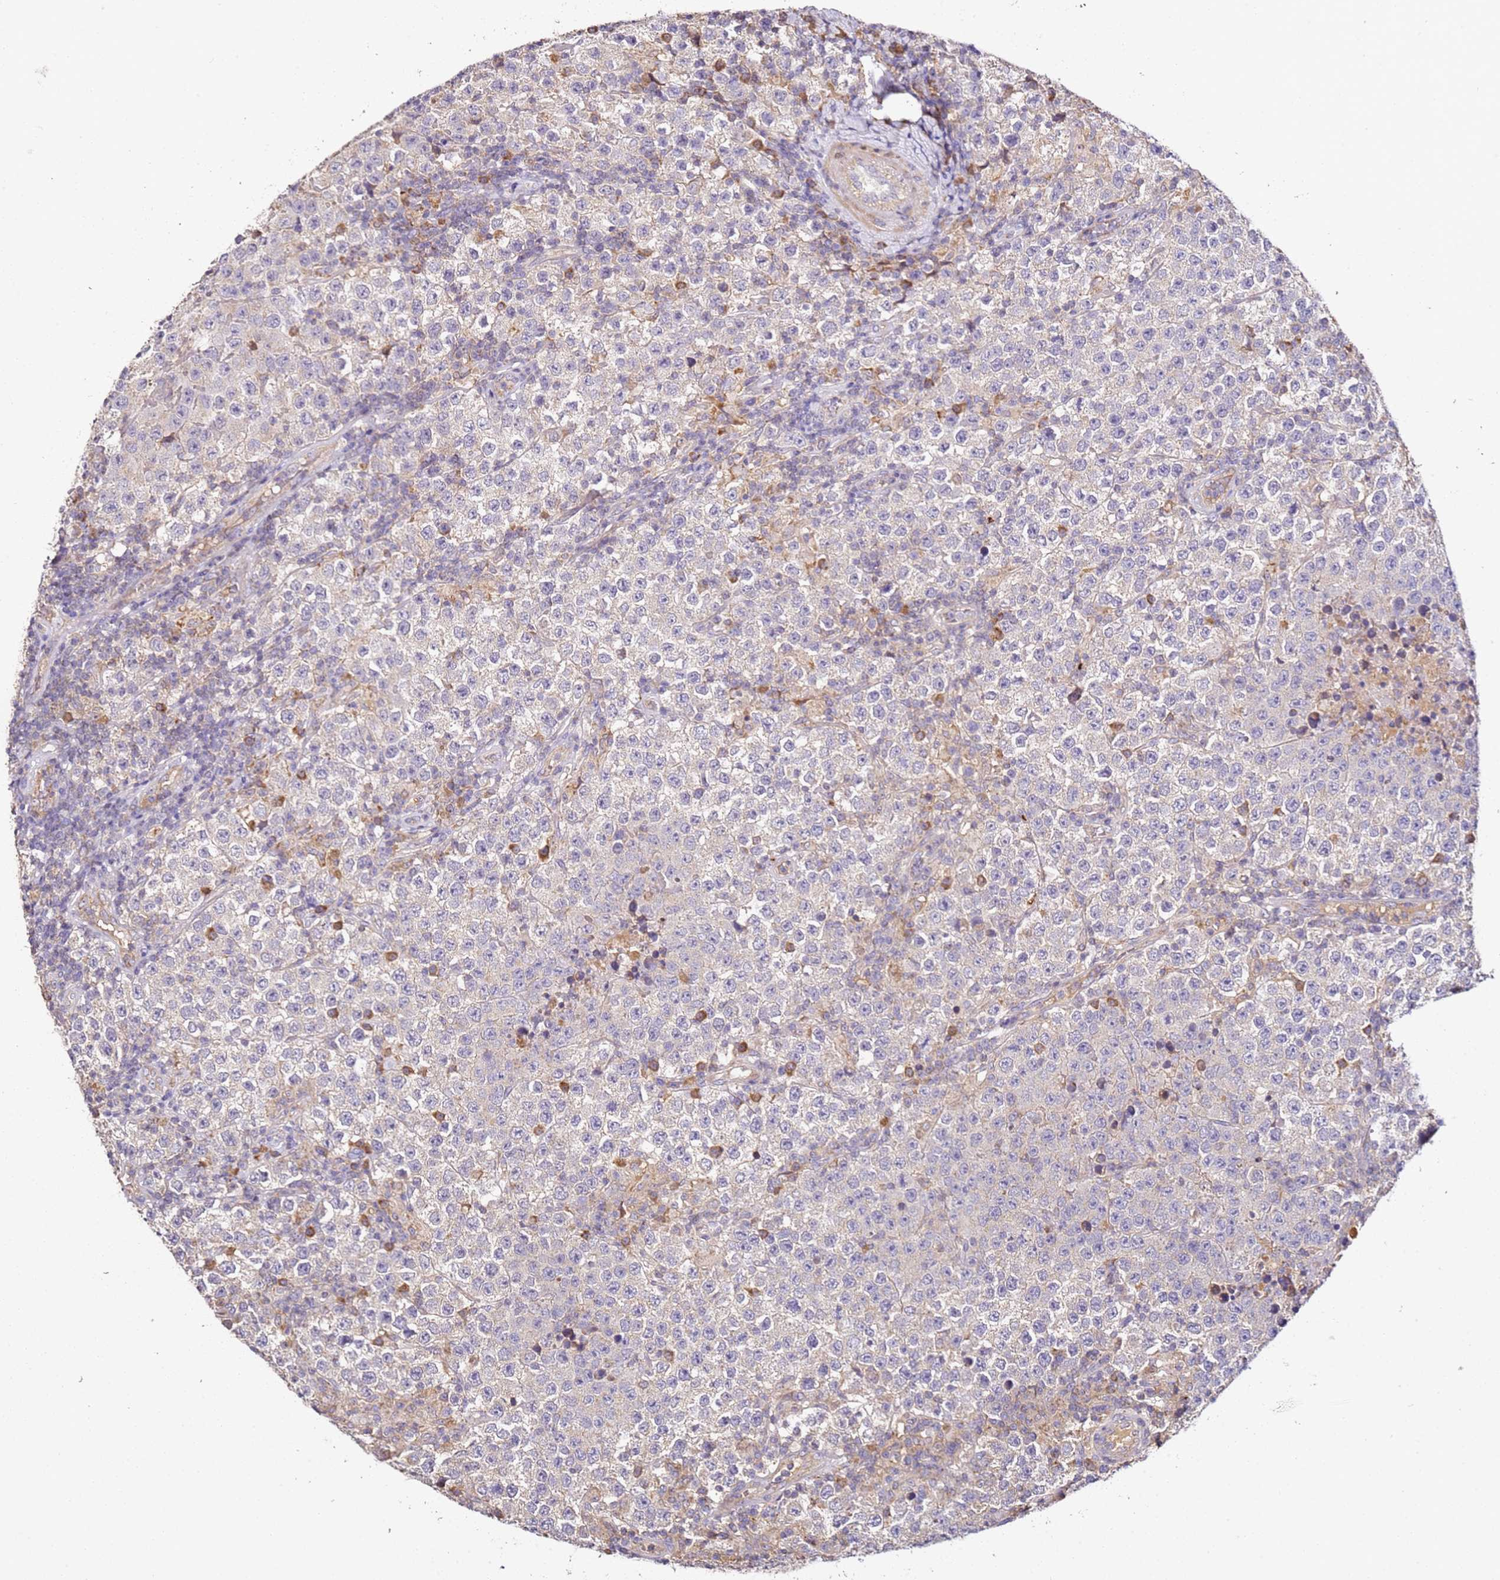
{"staining": {"intensity": "negative", "quantity": "none", "location": "none"}, "tissue": "testis cancer", "cell_type": "Tumor cells", "image_type": "cancer", "snomed": [{"axis": "morphology", "description": "Seminoma, NOS"}, {"axis": "morphology", "description": "Carcinoma, Embryonal, NOS"}, {"axis": "topography", "description": "Testis"}], "caption": "Tumor cells are negative for protein expression in human testis embryonal carcinoma.", "gene": "OR2B11", "patient": {"sex": "male", "age": 41}}